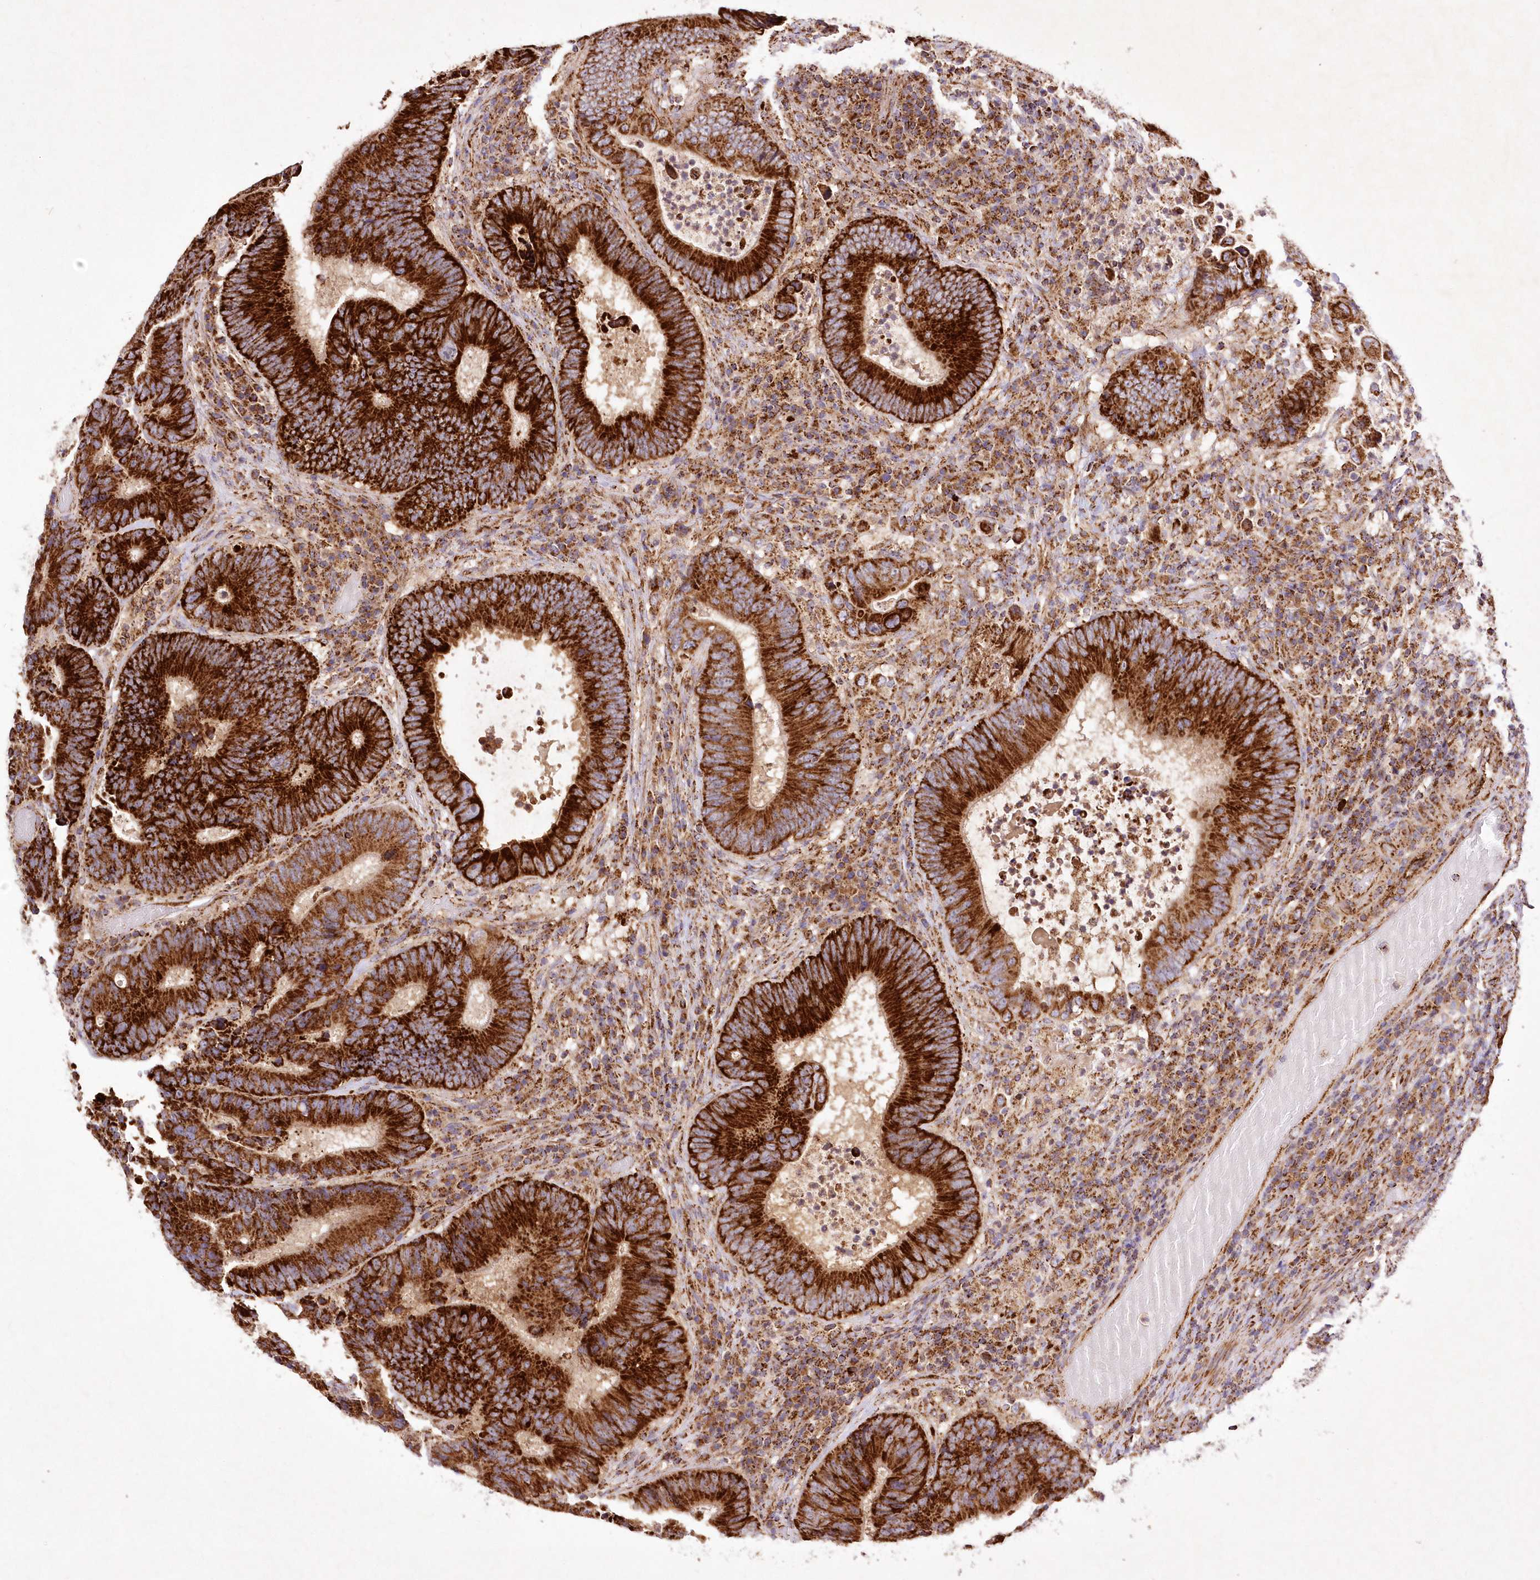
{"staining": {"intensity": "strong", "quantity": ">75%", "location": "cytoplasmic/membranous"}, "tissue": "colorectal cancer", "cell_type": "Tumor cells", "image_type": "cancer", "snomed": [{"axis": "morphology", "description": "Adenocarcinoma, NOS"}, {"axis": "topography", "description": "Colon"}], "caption": "Immunohistochemistry micrograph of adenocarcinoma (colorectal) stained for a protein (brown), which exhibits high levels of strong cytoplasmic/membranous staining in approximately >75% of tumor cells.", "gene": "ASNSD1", "patient": {"sex": "female", "age": 78}}